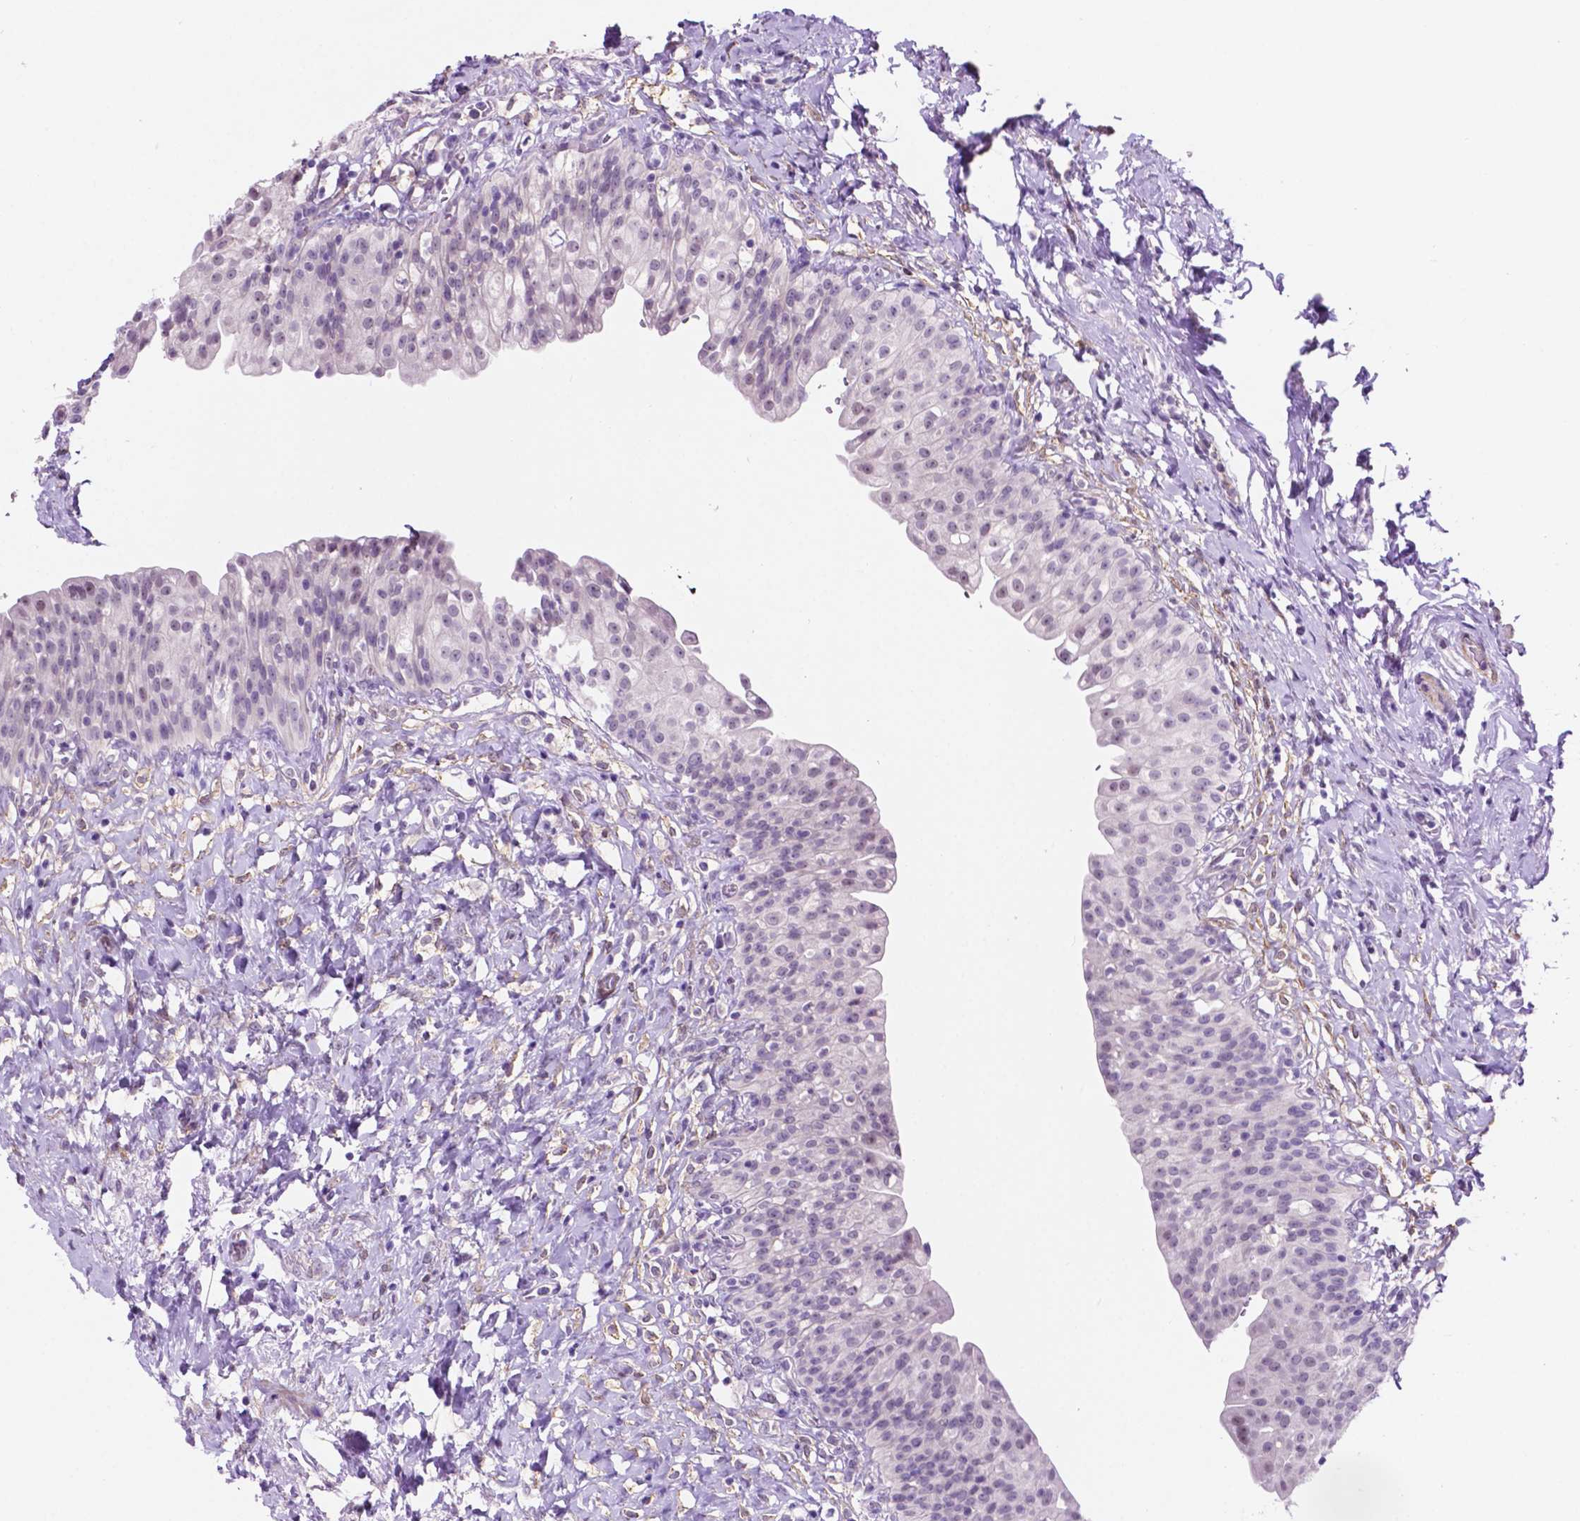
{"staining": {"intensity": "negative", "quantity": "none", "location": "none"}, "tissue": "urinary bladder", "cell_type": "Urothelial cells", "image_type": "normal", "snomed": [{"axis": "morphology", "description": "Normal tissue, NOS"}, {"axis": "topography", "description": "Urinary bladder"}], "caption": "An immunohistochemistry (IHC) micrograph of unremarkable urinary bladder is shown. There is no staining in urothelial cells of urinary bladder.", "gene": "ACY3", "patient": {"sex": "male", "age": 76}}